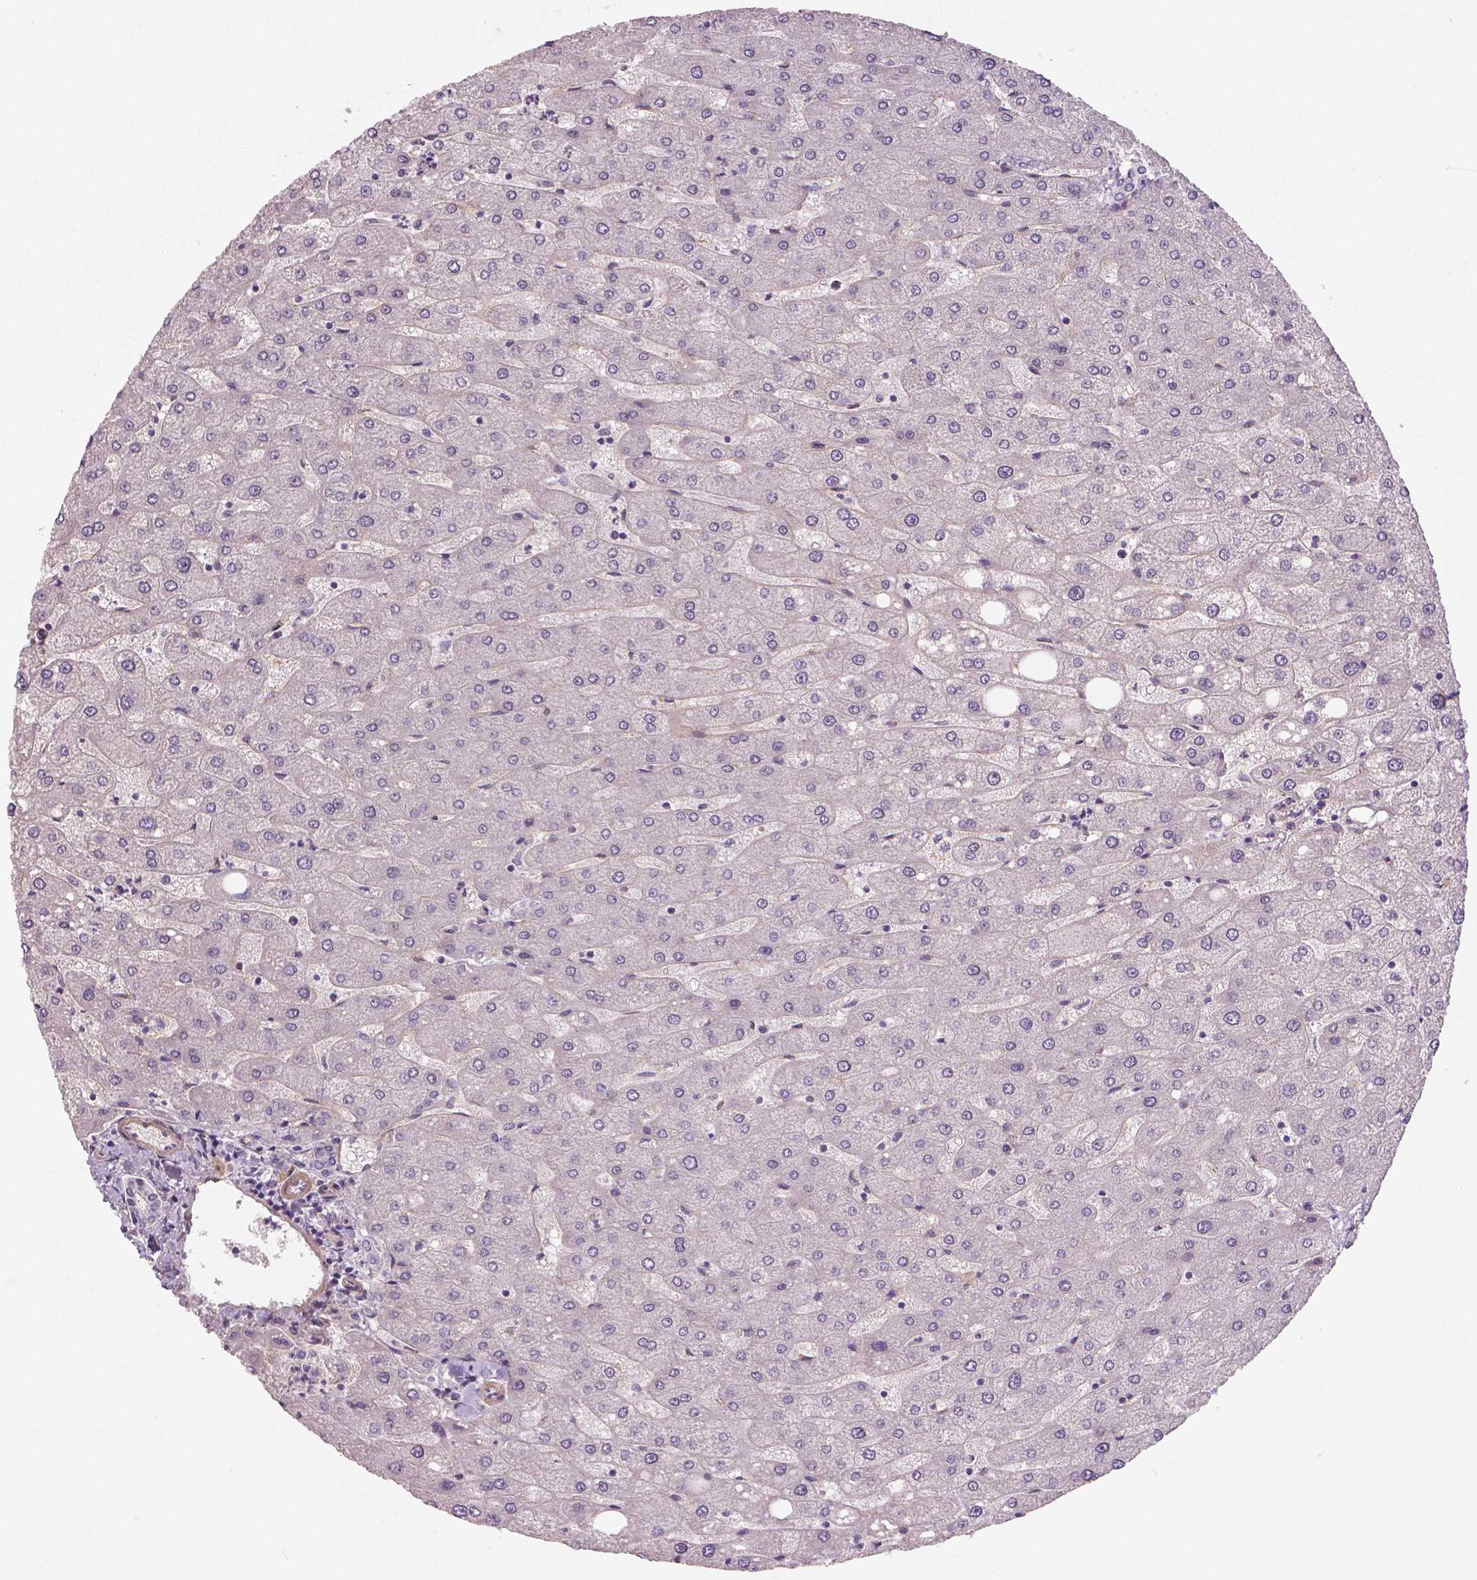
{"staining": {"intensity": "negative", "quantity": "none", "location": "none"}, "tissue": "liver", "cell_type": "Cholangiocytes", "image_type": "normal", "snomed": [{"axis": "morphology", "description": "Normal tissue, NOS"}, {"axis": "topography", "description": "Liver"}], "caption": "High magnification brightfield microscopy of unremarkable liver stained with DAB (3,3'-diaminobenzidine) (brown) and counterstained with hematoxylin (blue): cholangiocytes show no significant expression.", "gene": "FLT1", "patient": {"sex": "male", "age": 67}}